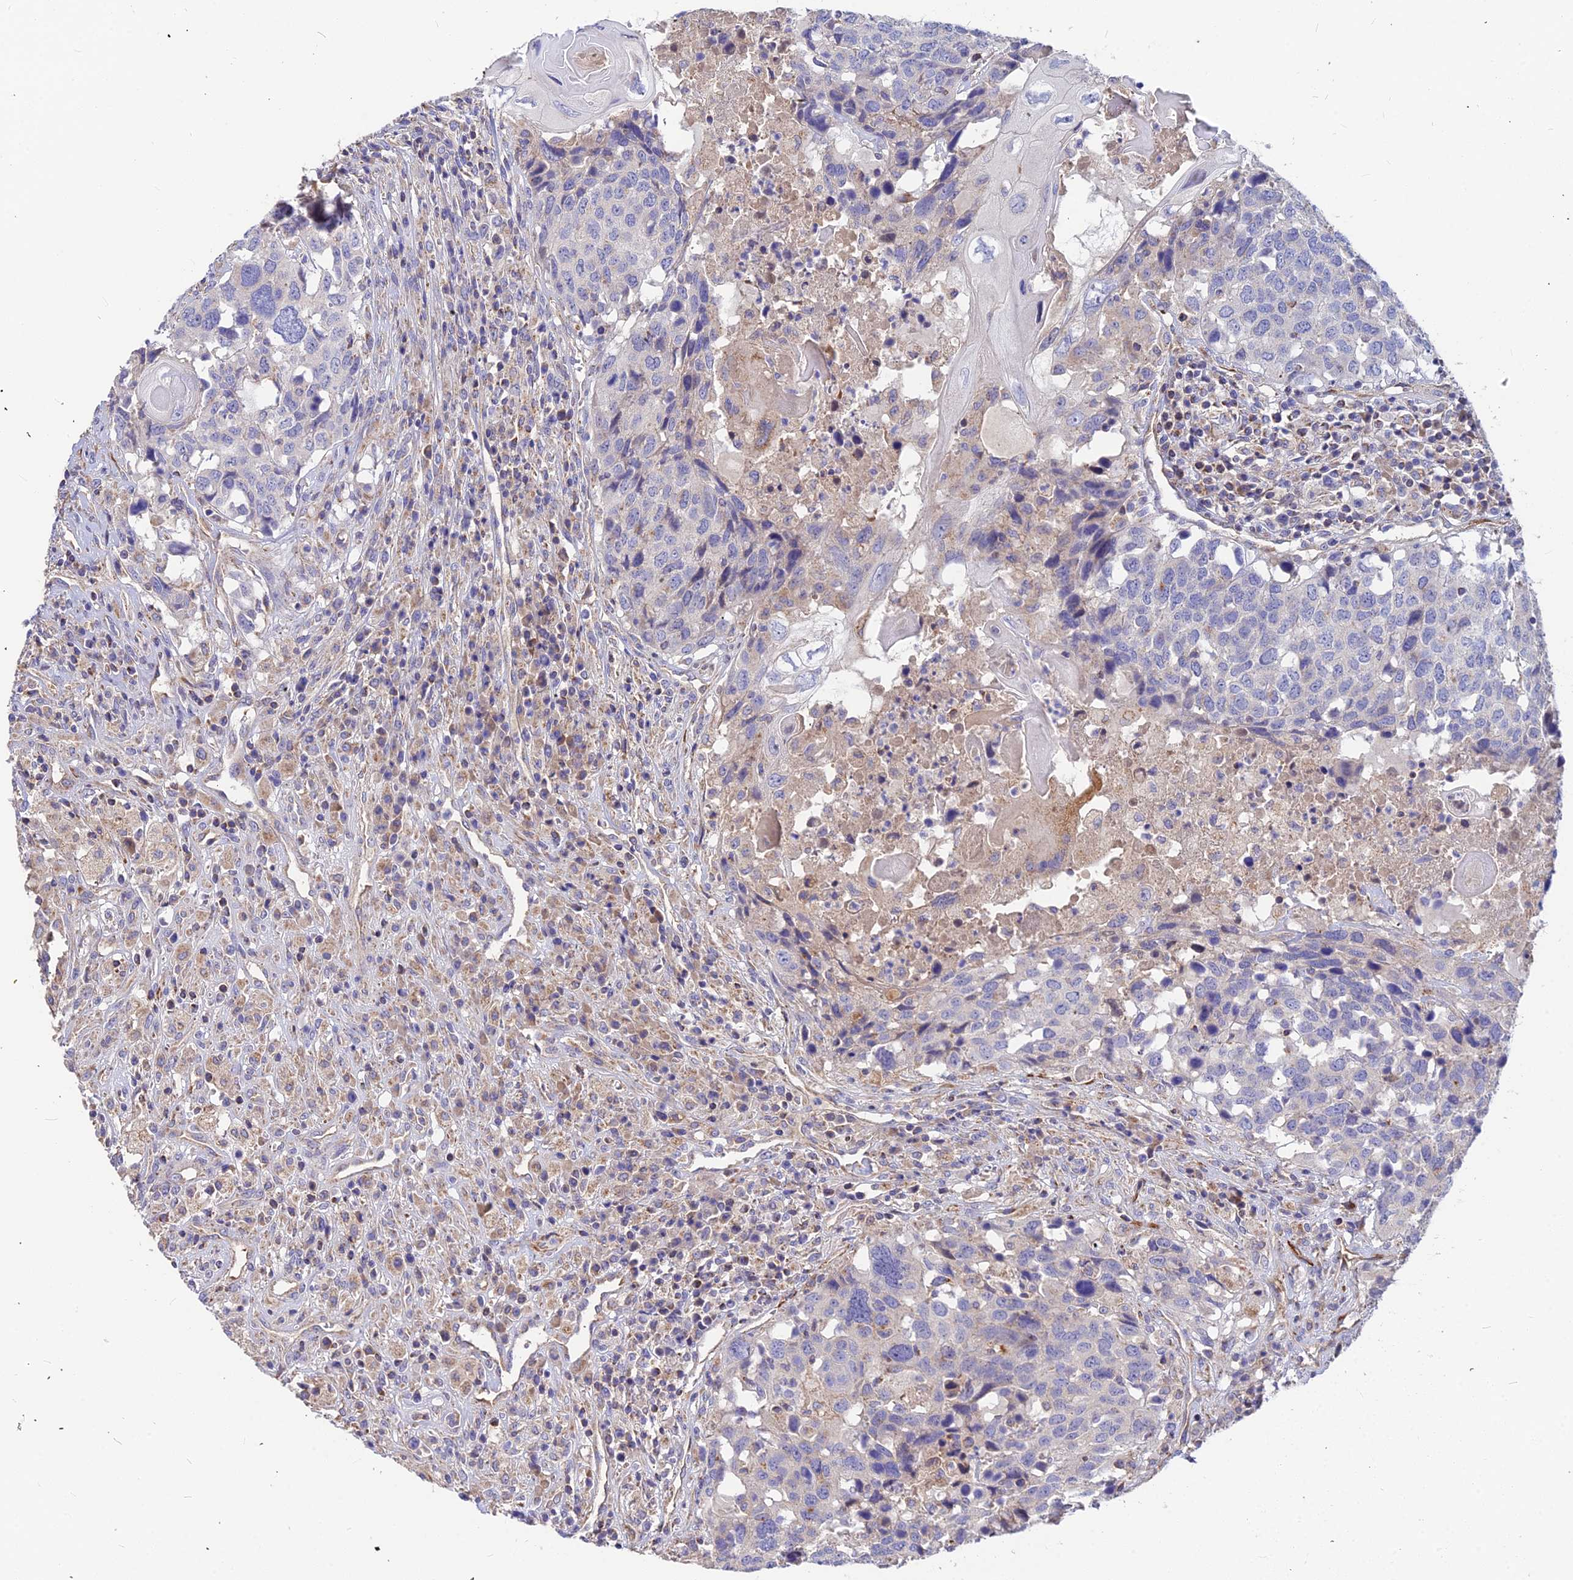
{"staining": {"intensity": "negative", "quantity": "none", "location": "none"}, "tissue": "head and neck cancer", "cell_type": "Tumor cells", "image_type": "cancer", "snomed": [{"axis": "morphology", "description": "Squamous cell carcinoma, NOS"}, {"axis": "topography", "description": "Head-Neck"}], "caption": "Protein analysis of head and neck cancer reveals no significant expression in tumor cells. (Brightfield microscopy of DAB (3,3'-diaminobenzidine) immunohistochemistry at high magnification).", "gene": "ASPHD1", "patient": {"sex": "male", "age": 66}}